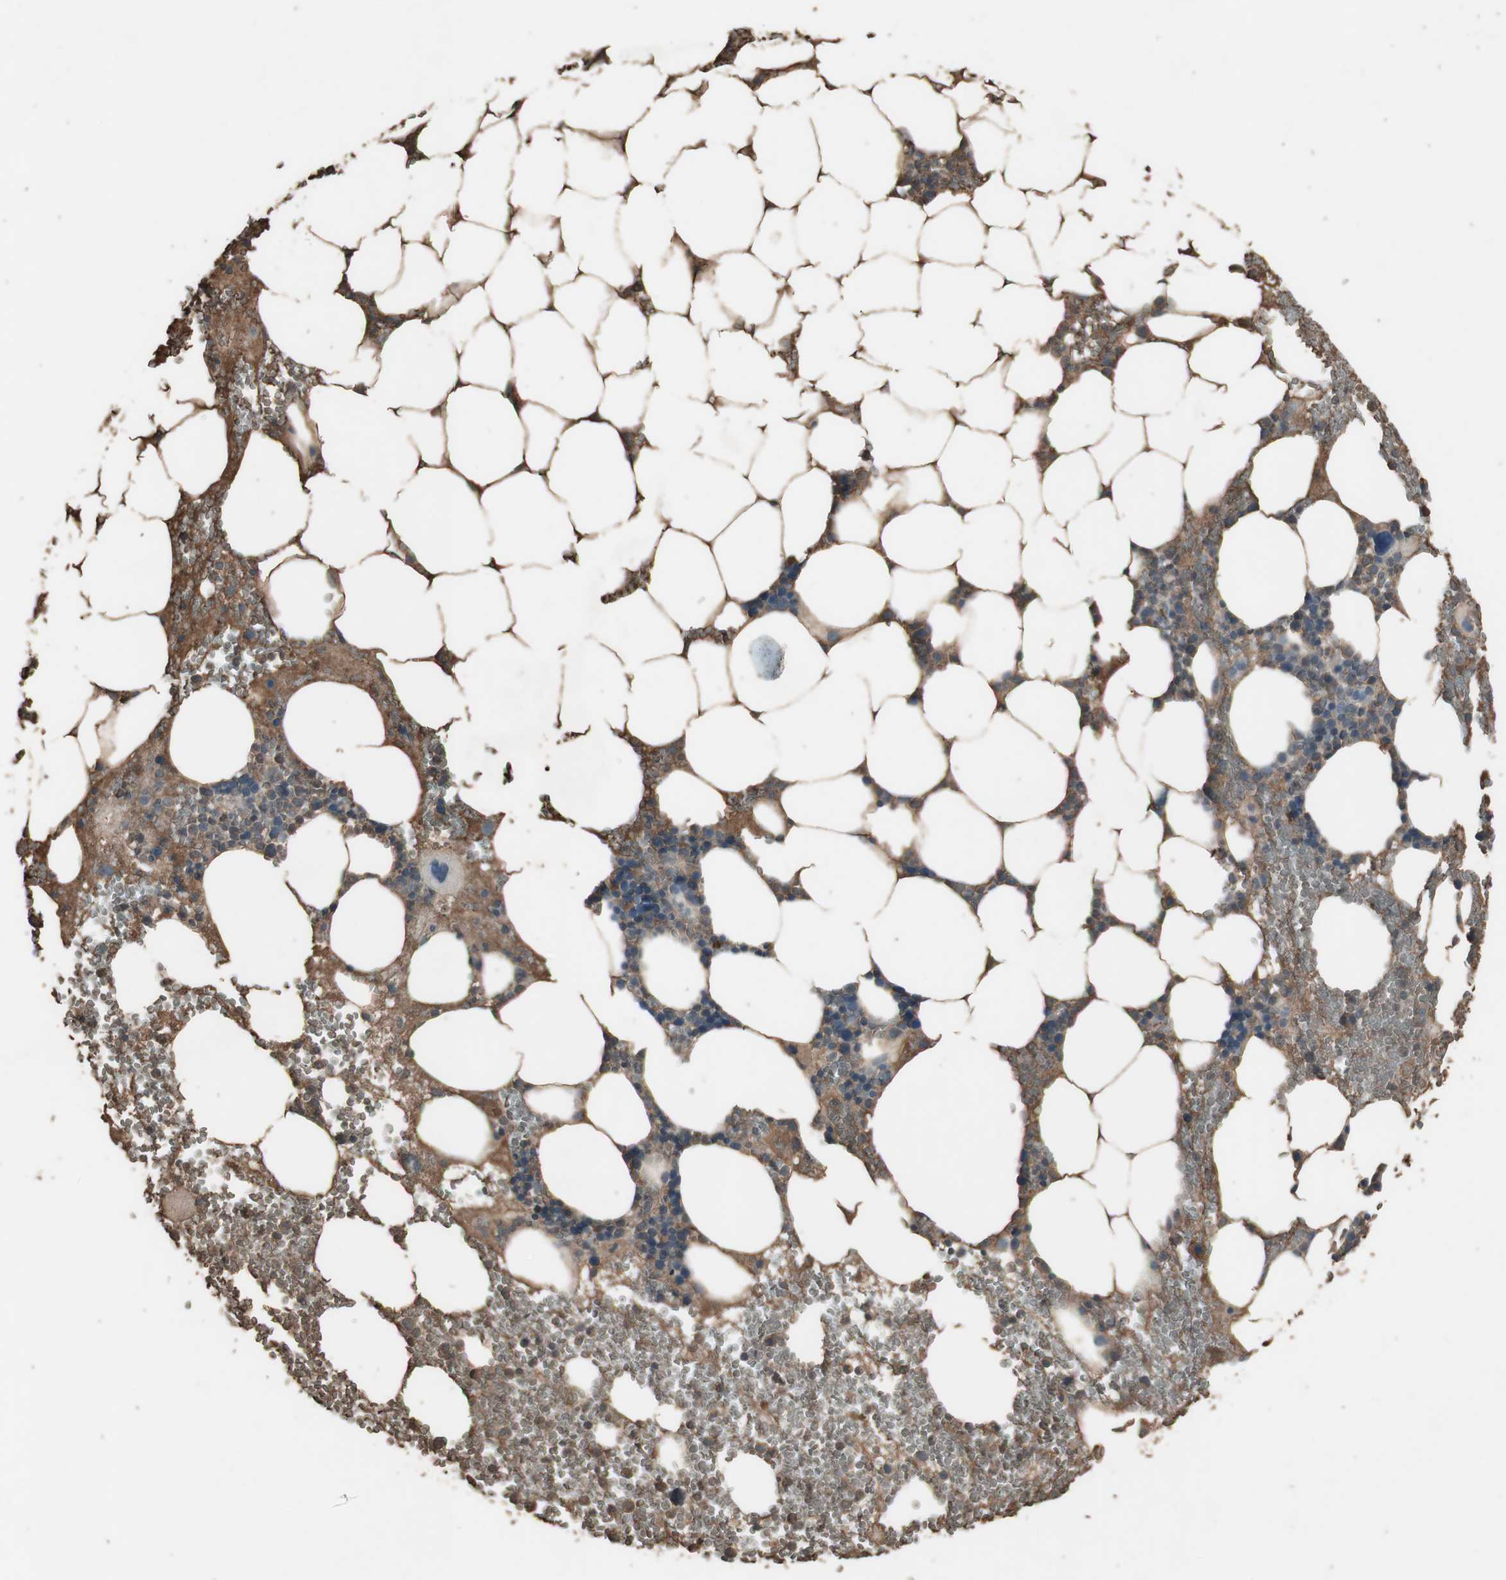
{"staining": {"intensity": "negative", "quantity": "none", "location": "none"}, "tissue": "bone marrow", "cell_type": "Hematopoietic cells", "image_type": "normal", "snomed": [{"axis": "morphology", "description": "Normal tissue, NOS"}, {"axis": "morphology", "description": "Inflammation, NOS"}, {"axis": "topography", "description": "Bone marrow"}], "caption": "High power microscopy image of an IHC histopathology image of normal bone marrow, revealing no significant staining in hematopoietic cells. Brightfield microscopy of IHC stained with DAB (brown) and hematoxylin (blue), captured at high magnification.", "gene": "MMP14", "patient": {"sex": "female", "age": 76}}